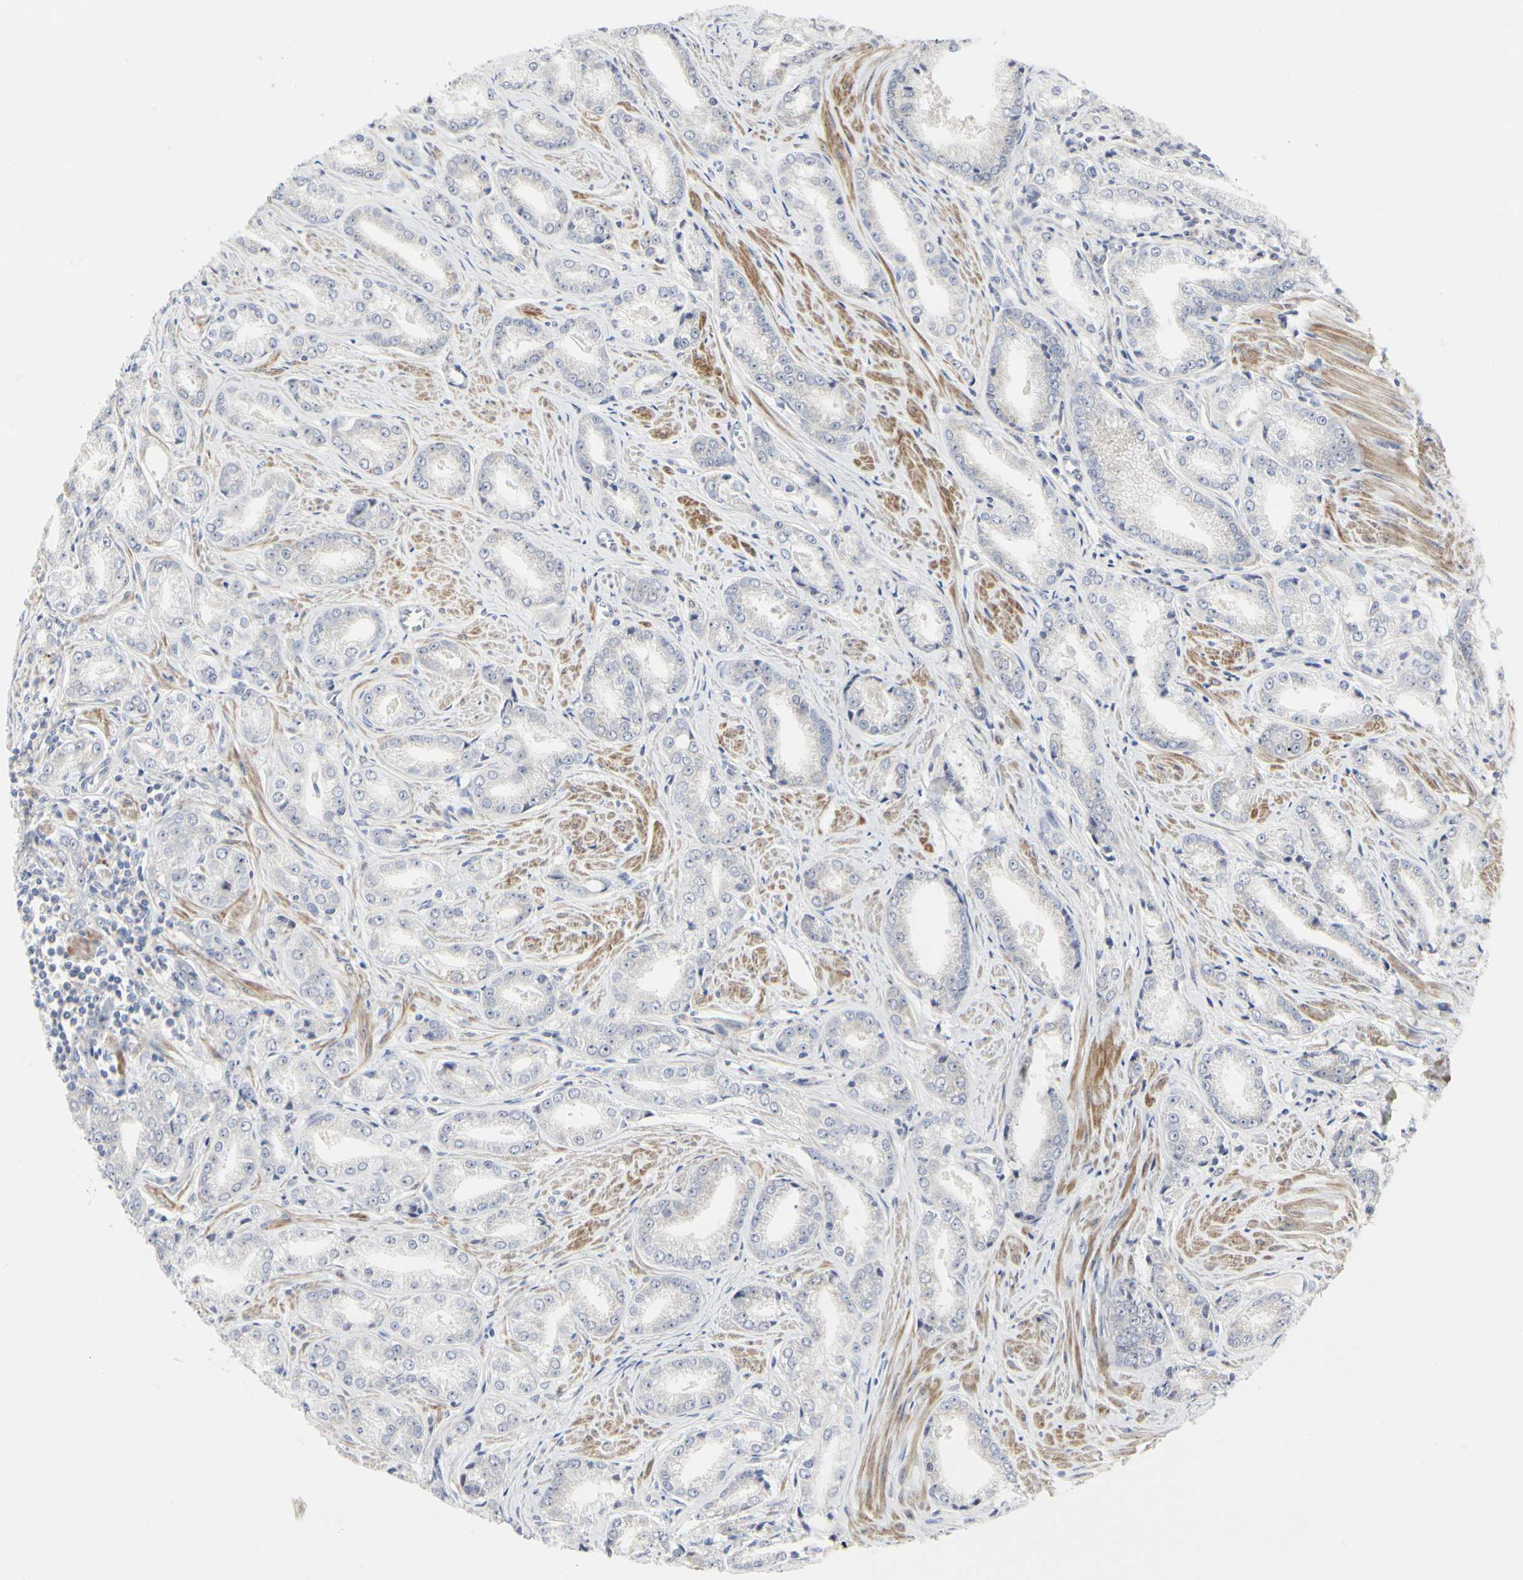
{"staining": {"intensity": "negative", "quantity": "none", "location": "none"}, "tissue": "prostate cancer", "cell_type": "Tumor cells", "image_type": "cancer", "snomed": [{"axis": "morphology", "description": "Adenocarcinoma, Low grade"}, {"axis": "topography", "description": "Prostate"}], "caption": "Immunohistochemical staining of human prostate cancer demonstrates no significant staining in tumor cells.", "gene": "SHANK2", "patient": {"sex": "male", "age": 64}}